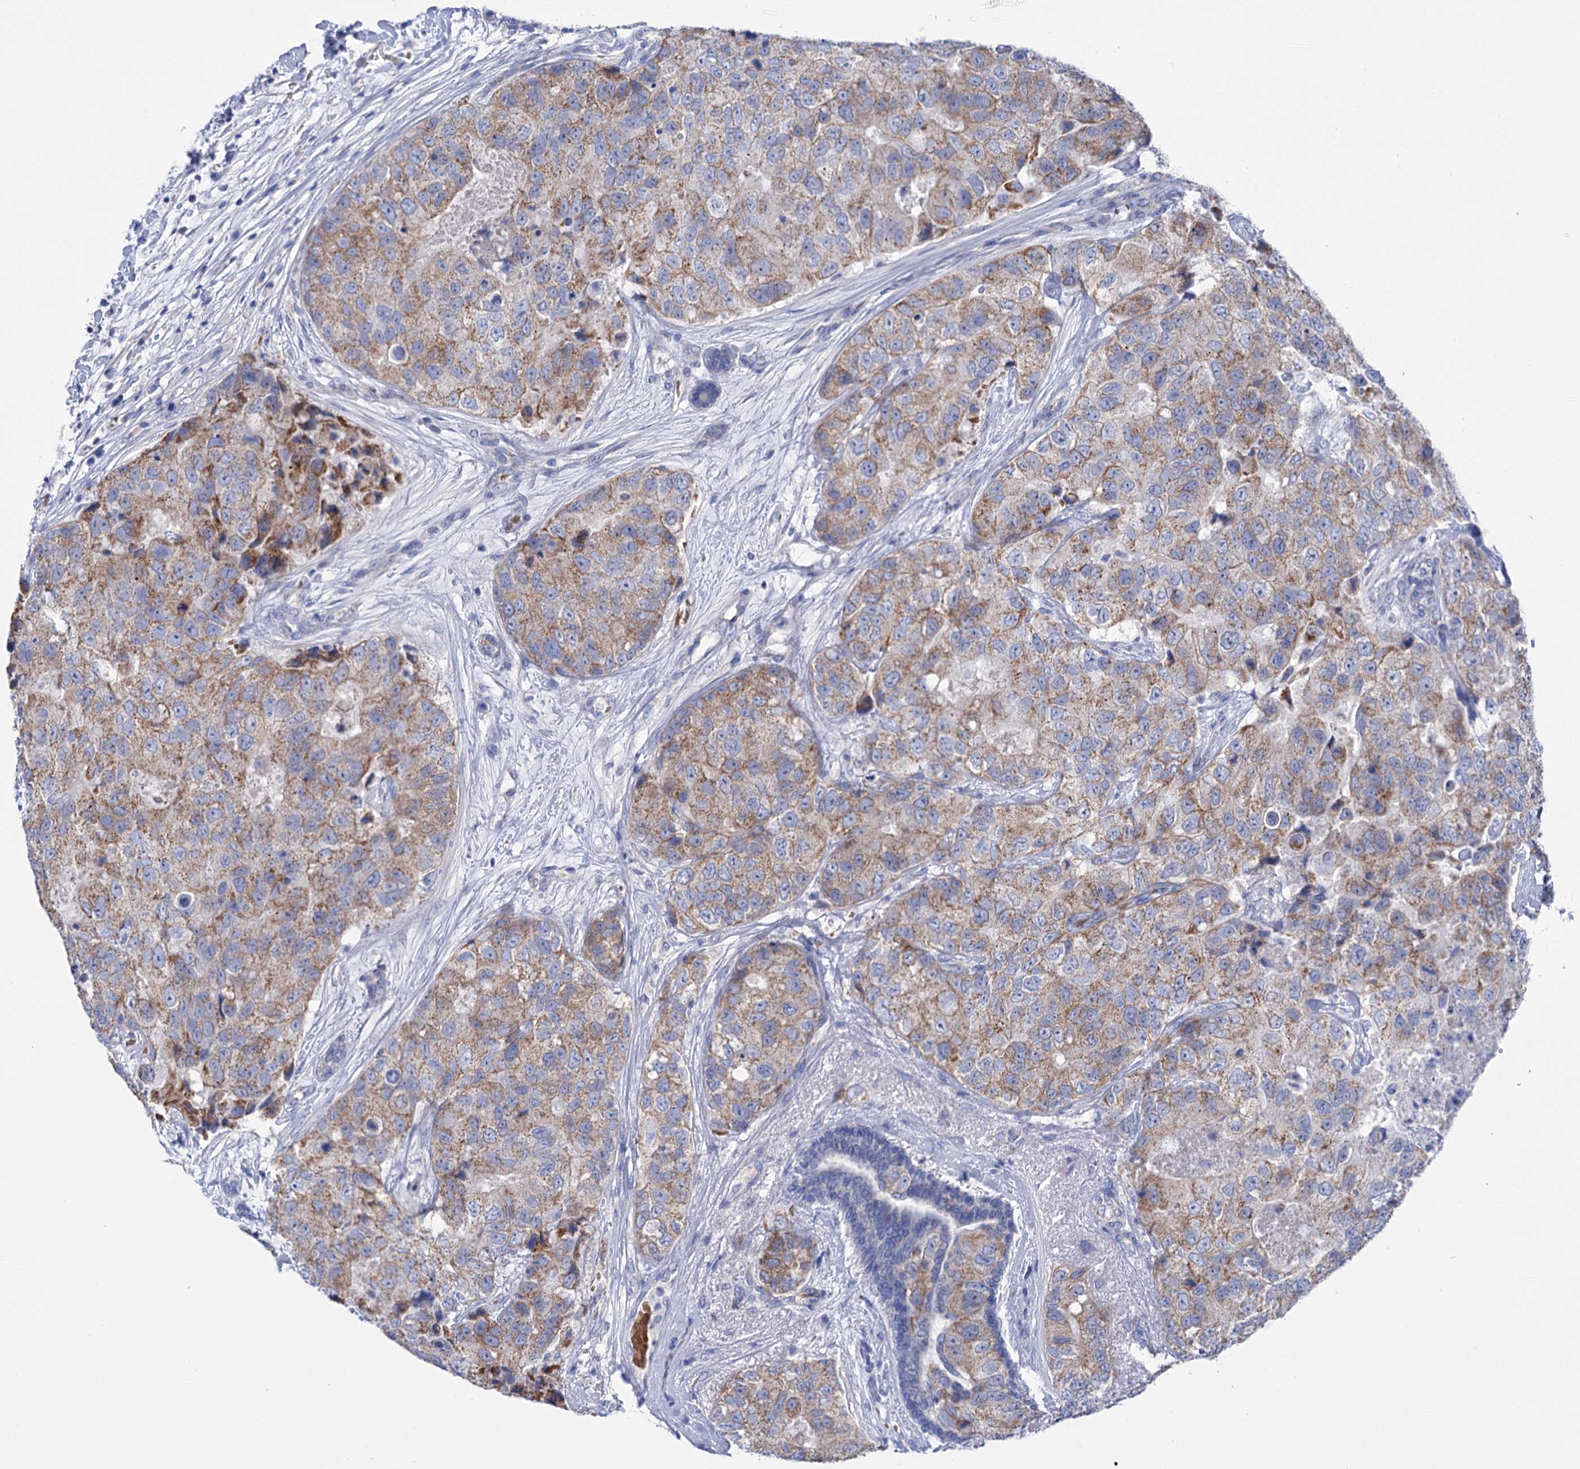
{"staining": {"intensity": "moderate", "quantity": ">75%", "location": "cytoplasmic/membranous"}, "tissue": "breast cancer", "cell_type": "Tumor cells", "image_type": "cancer", "snomed": [{"axis": "morphology", "description": "Duct carcinoma"}, {"axis": "topography", "description": "Breast"}], "caption": "This is a micrograph of immunohistochemistry staining of breast intraductal carcinoma, which shows moderate staining in the cytoplasmic/membranous of tumor cells.", "gene": "YARS2", "patient": {"sex": "female", "age": 62}}